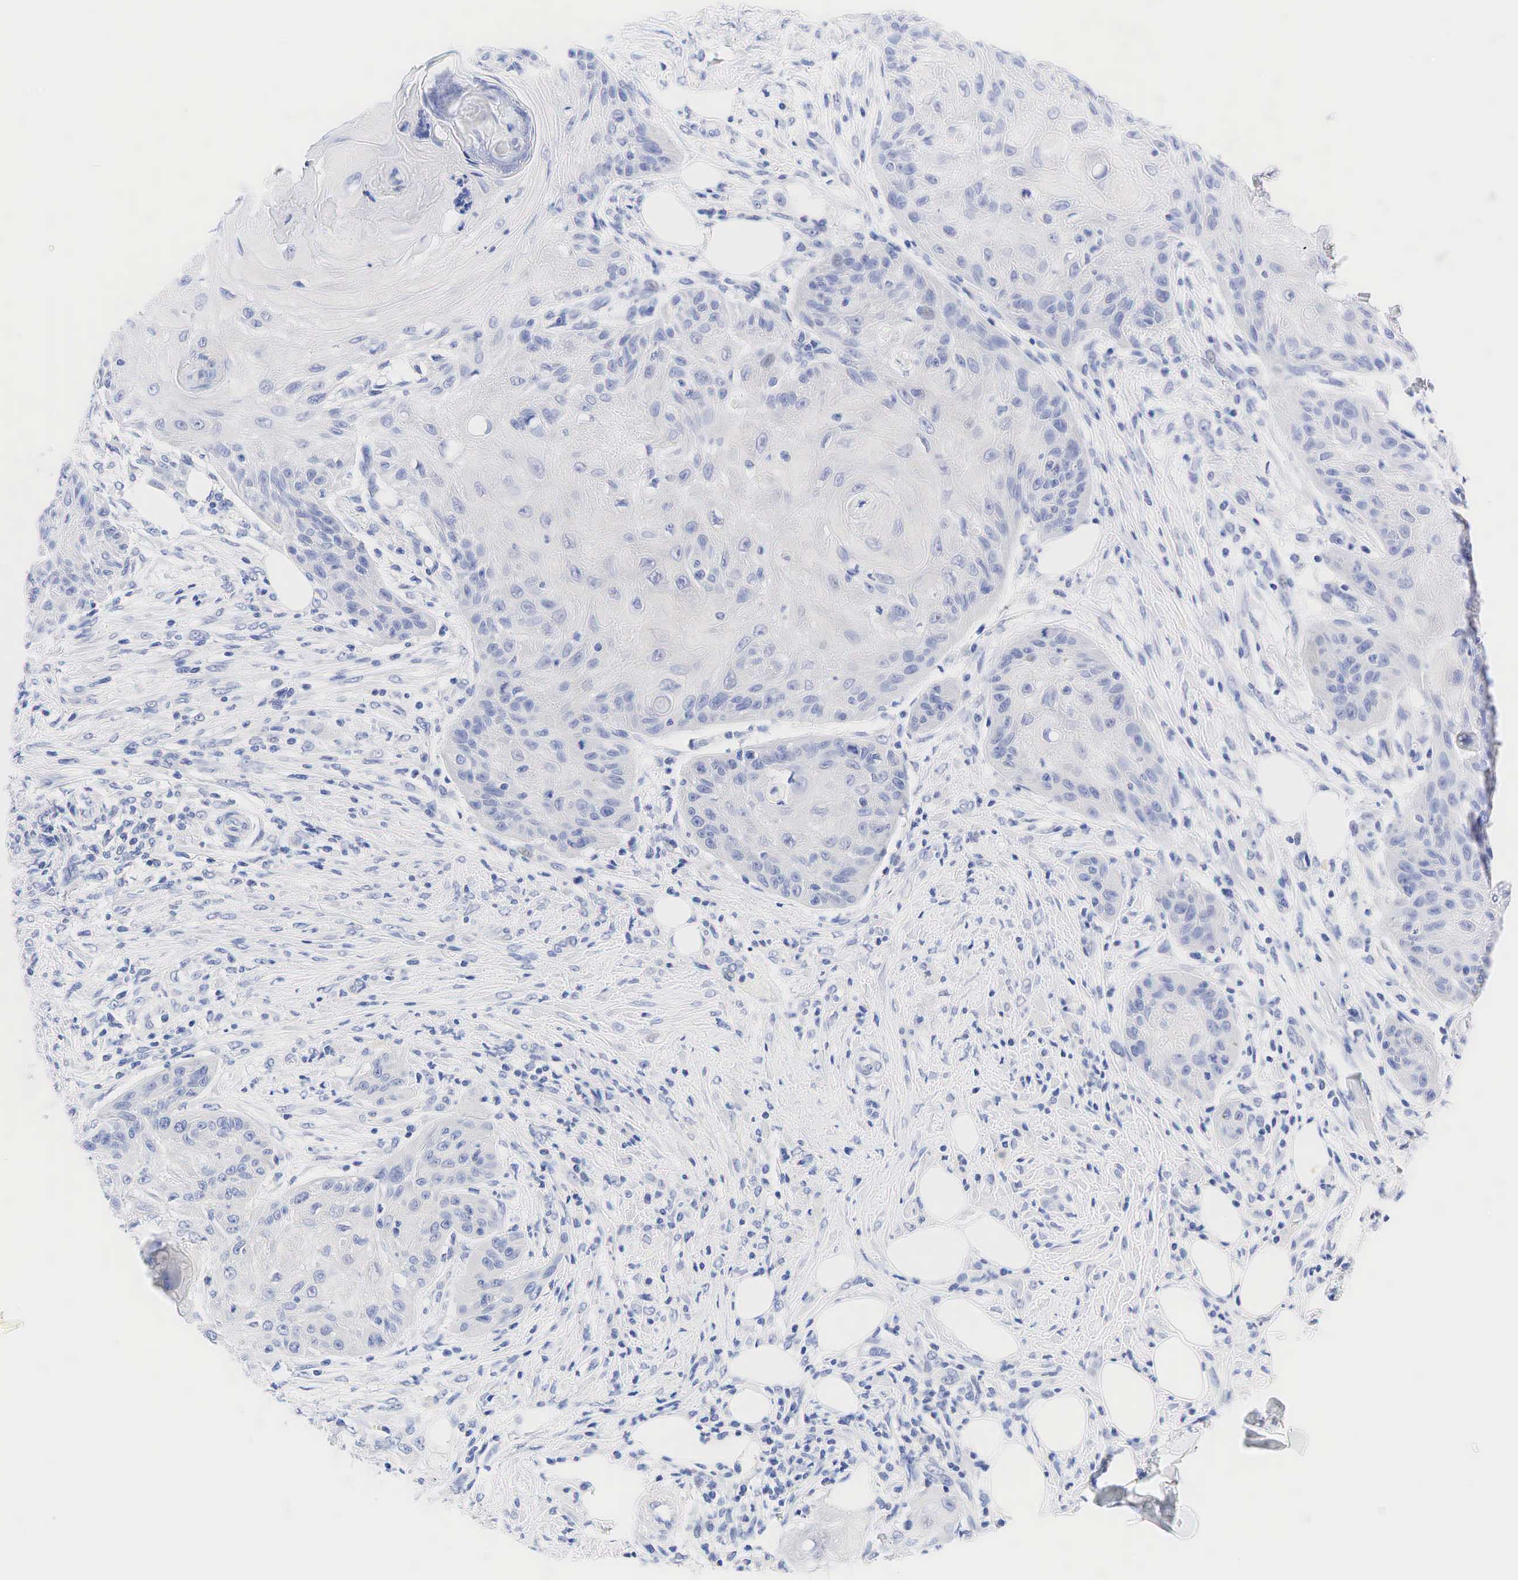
{"staining": {"intensity": "negative", "quantity": "none", "location": "none"}, "tissue": "skin cancer", "cell_type": "Tumor cells", "image_type": "cancer", "snomed": [{"axis": "morphology", "description": "Squamous cell carcinoma, NOS"}, {"axis": "topography", "description": "Skin"}, {"axis": "topography", "description": "Anal"}], "caption": "High magnification brightfield microscopy of skin cancer (squamous cell carcinoma) stained with DAB (3,3'-diaminobenzidine) (brown) and counterstained with hematoxylin (blue): tumor cells show no significant positivity.", "gene": "AR", "patient": {"sex": "male", "age": 61}}